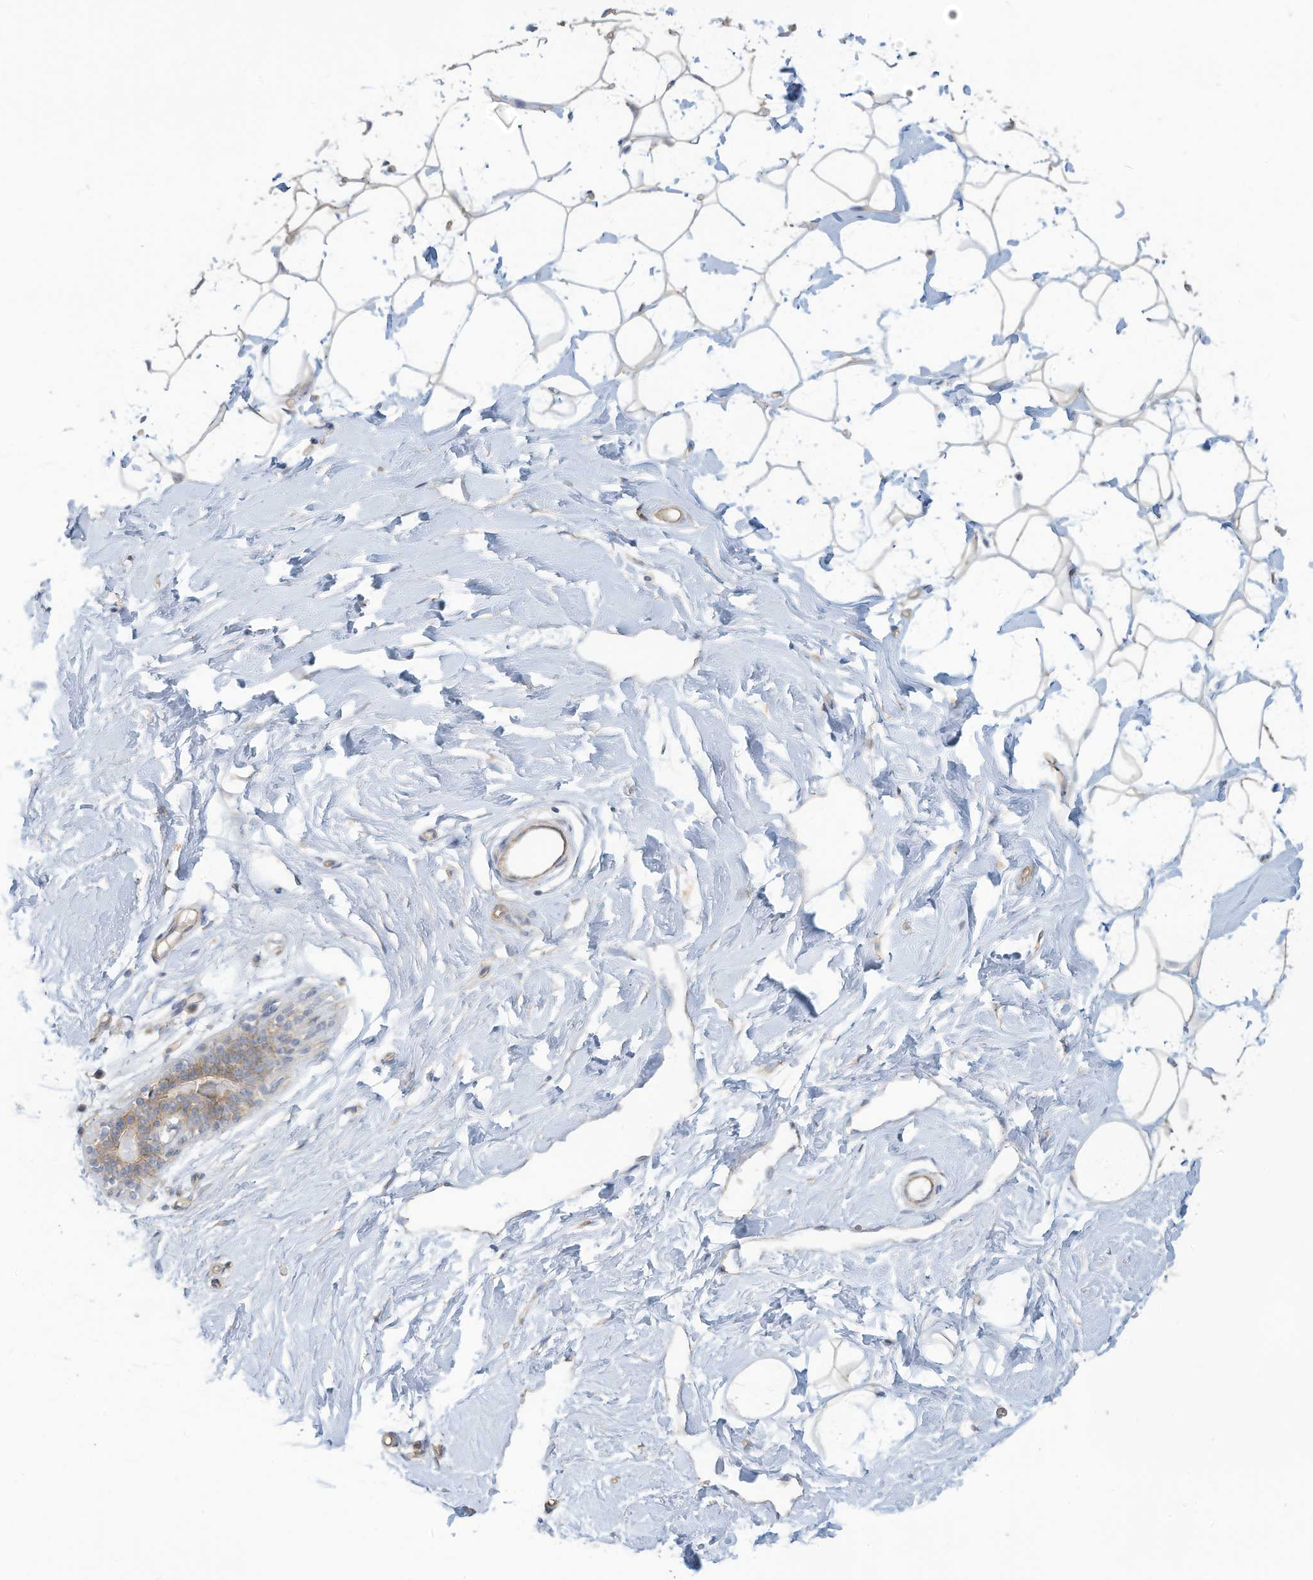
{"staining": {"intensity": "negative", "quantity": "none", "location": "none"}, "tissue": "adipose tissue", "cell_type": "Adipocytes", "image_type": "normal", "snomed": [{"axis": "morphology", "description": "Normal tissue, NOS"}, {"axis": "topography", "description": "Breast"}], "caption": "This is a image of immunohistochemistry (IHC) staining of normal adipose tissue, which shows no staining in adipocytes. (Brightfield microscopy of DAB (3,3'-diaminobenzidine) immunohistochemistry (IHC) at high magnification).", "gene": "ADAT2", "patient": {"sex": "female", "age": 23}}